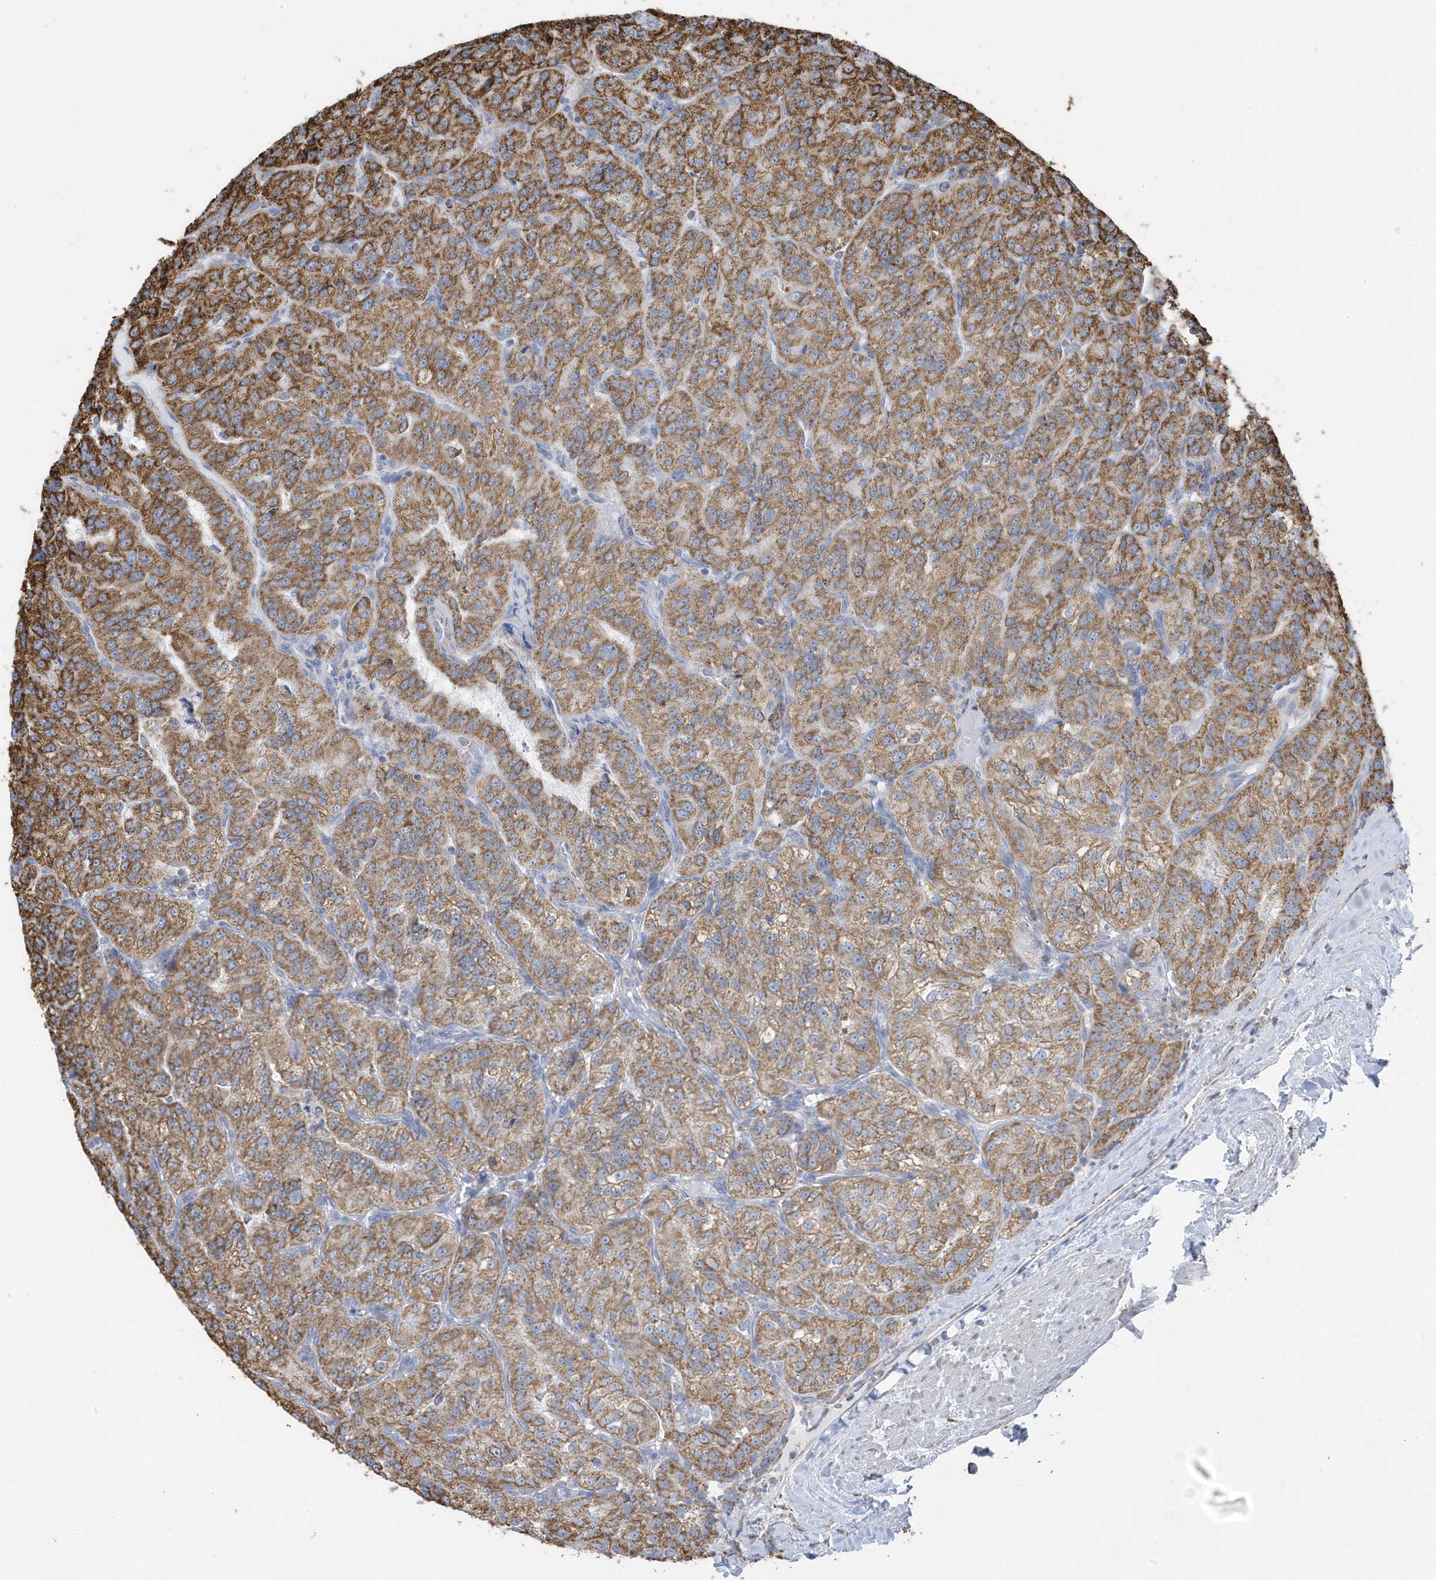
{"staining": {"intensity": "moderate", "quantity": ">75%", "location": "cytoplasmic/membranous"}, "tissue": "renal cancer", "cell_type": "Tumor cells", "image_type": "cancer", "snomed": [{"axis": "morphology", "description": "Adenocarcinoma, NOS"}, {"axis": "topography", "description": "Kidney"}], "caption": "Immunohistochemistry image of human adenocarcinoma (renal) stained for a protein (brown), which exhibits medium levels of moderate cytoplasmic/membranous positivity in about >75% of tumor cells.", "gene": "GTPBP8", "patient": {"sex": "female", "age": 63}}